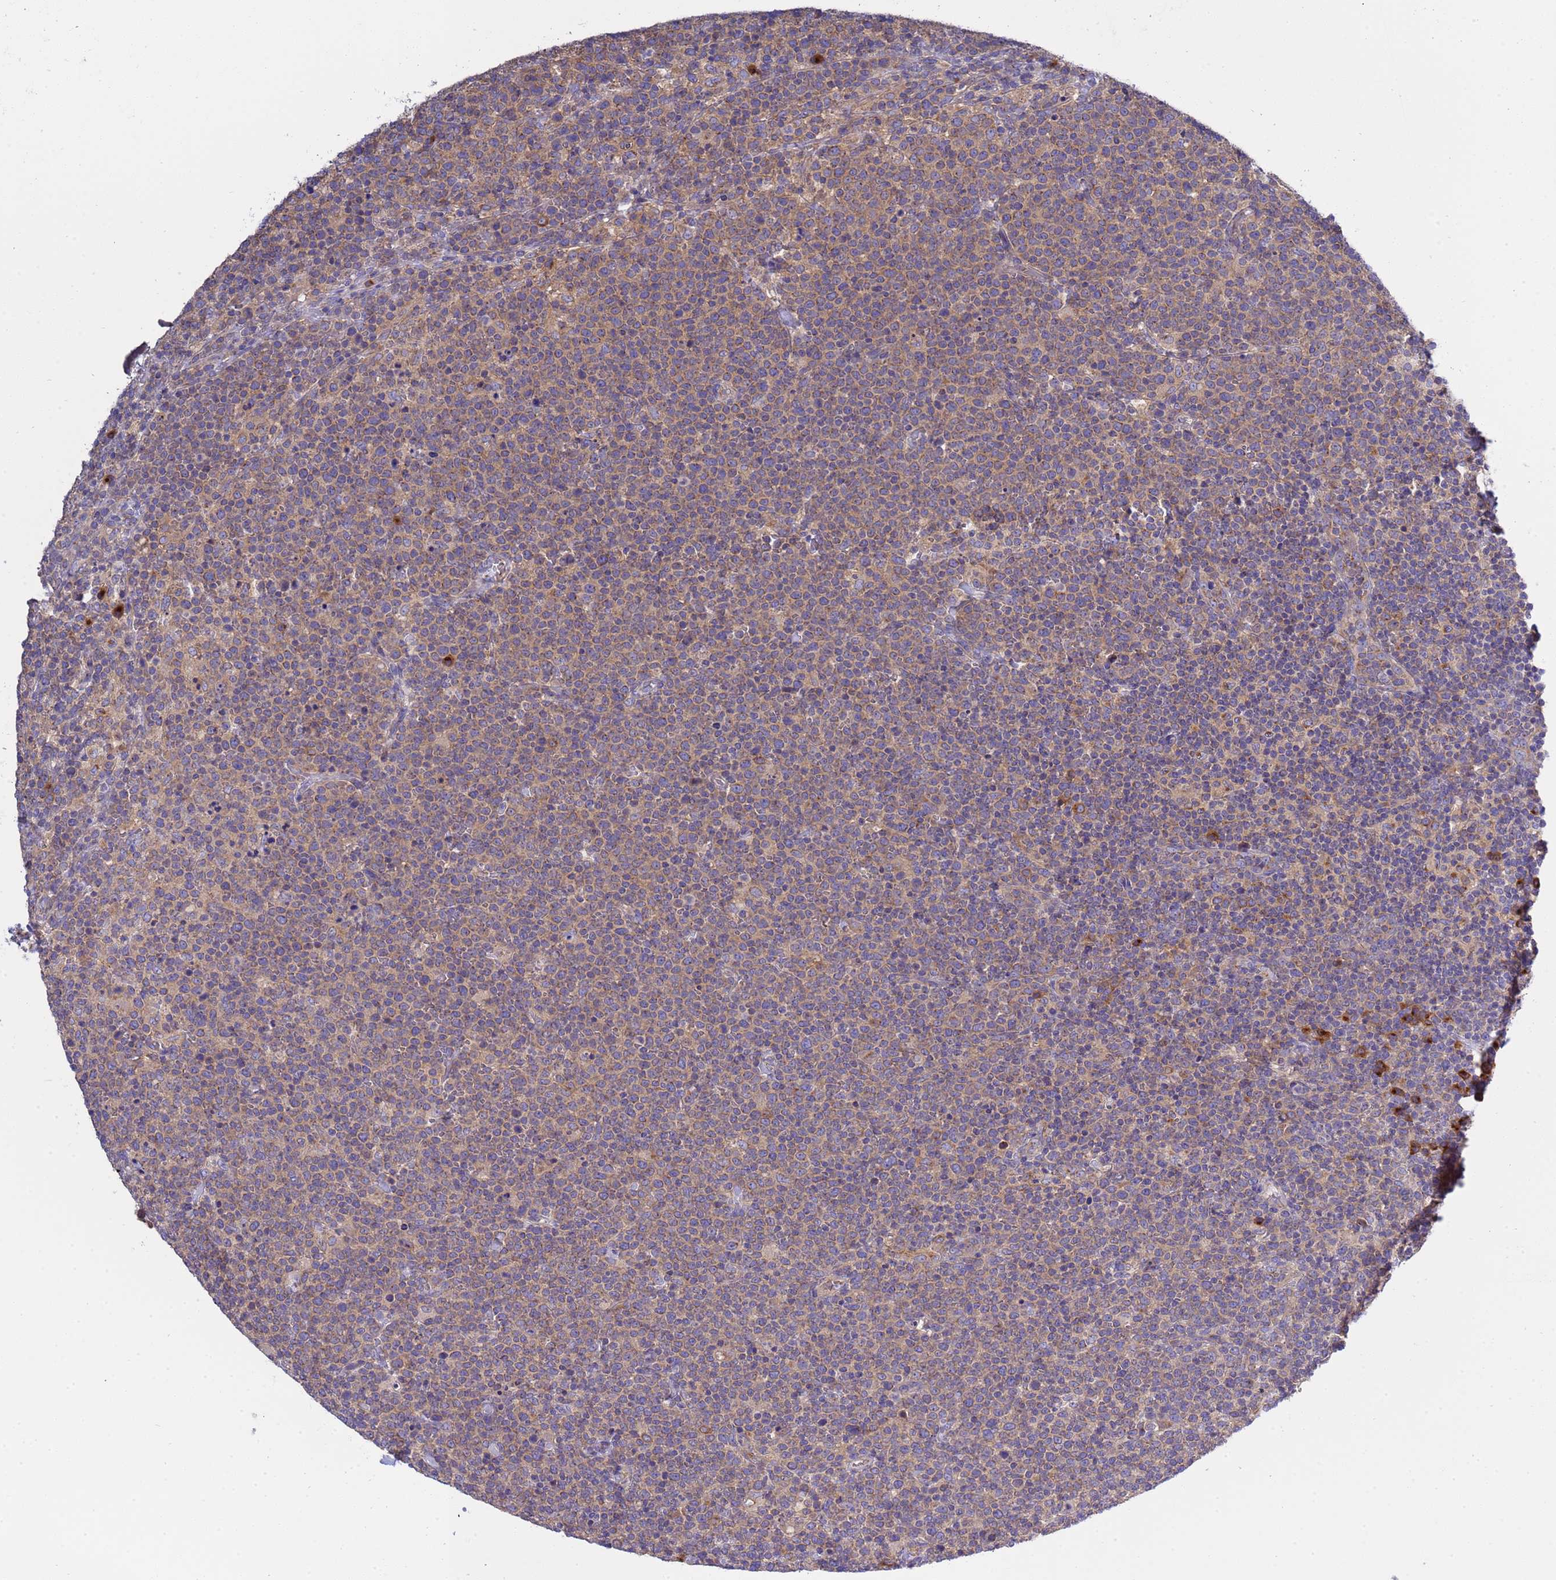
{"staining": {"intensity": "weak", "quantity": ">75%", "location": "cytoplasmic/membranous"}, "tissue": "lymphoma", "cell_type": "Tumor cells", "image_type": "cancer", "snomed": [{"axis": "morphology", "description": "Malignant lymphoma, non-Hodgkin's type, High grade"}, {"axis": "topography", "description": "Lymph node"}], "caption": "Tumor cells reveal low levels of weak cytoplasmic/membranous staining in approximately >75% of cells in human lymphoma.", "gene": "ANAPC1", "patient": {"sex": "male", "age": 61}}